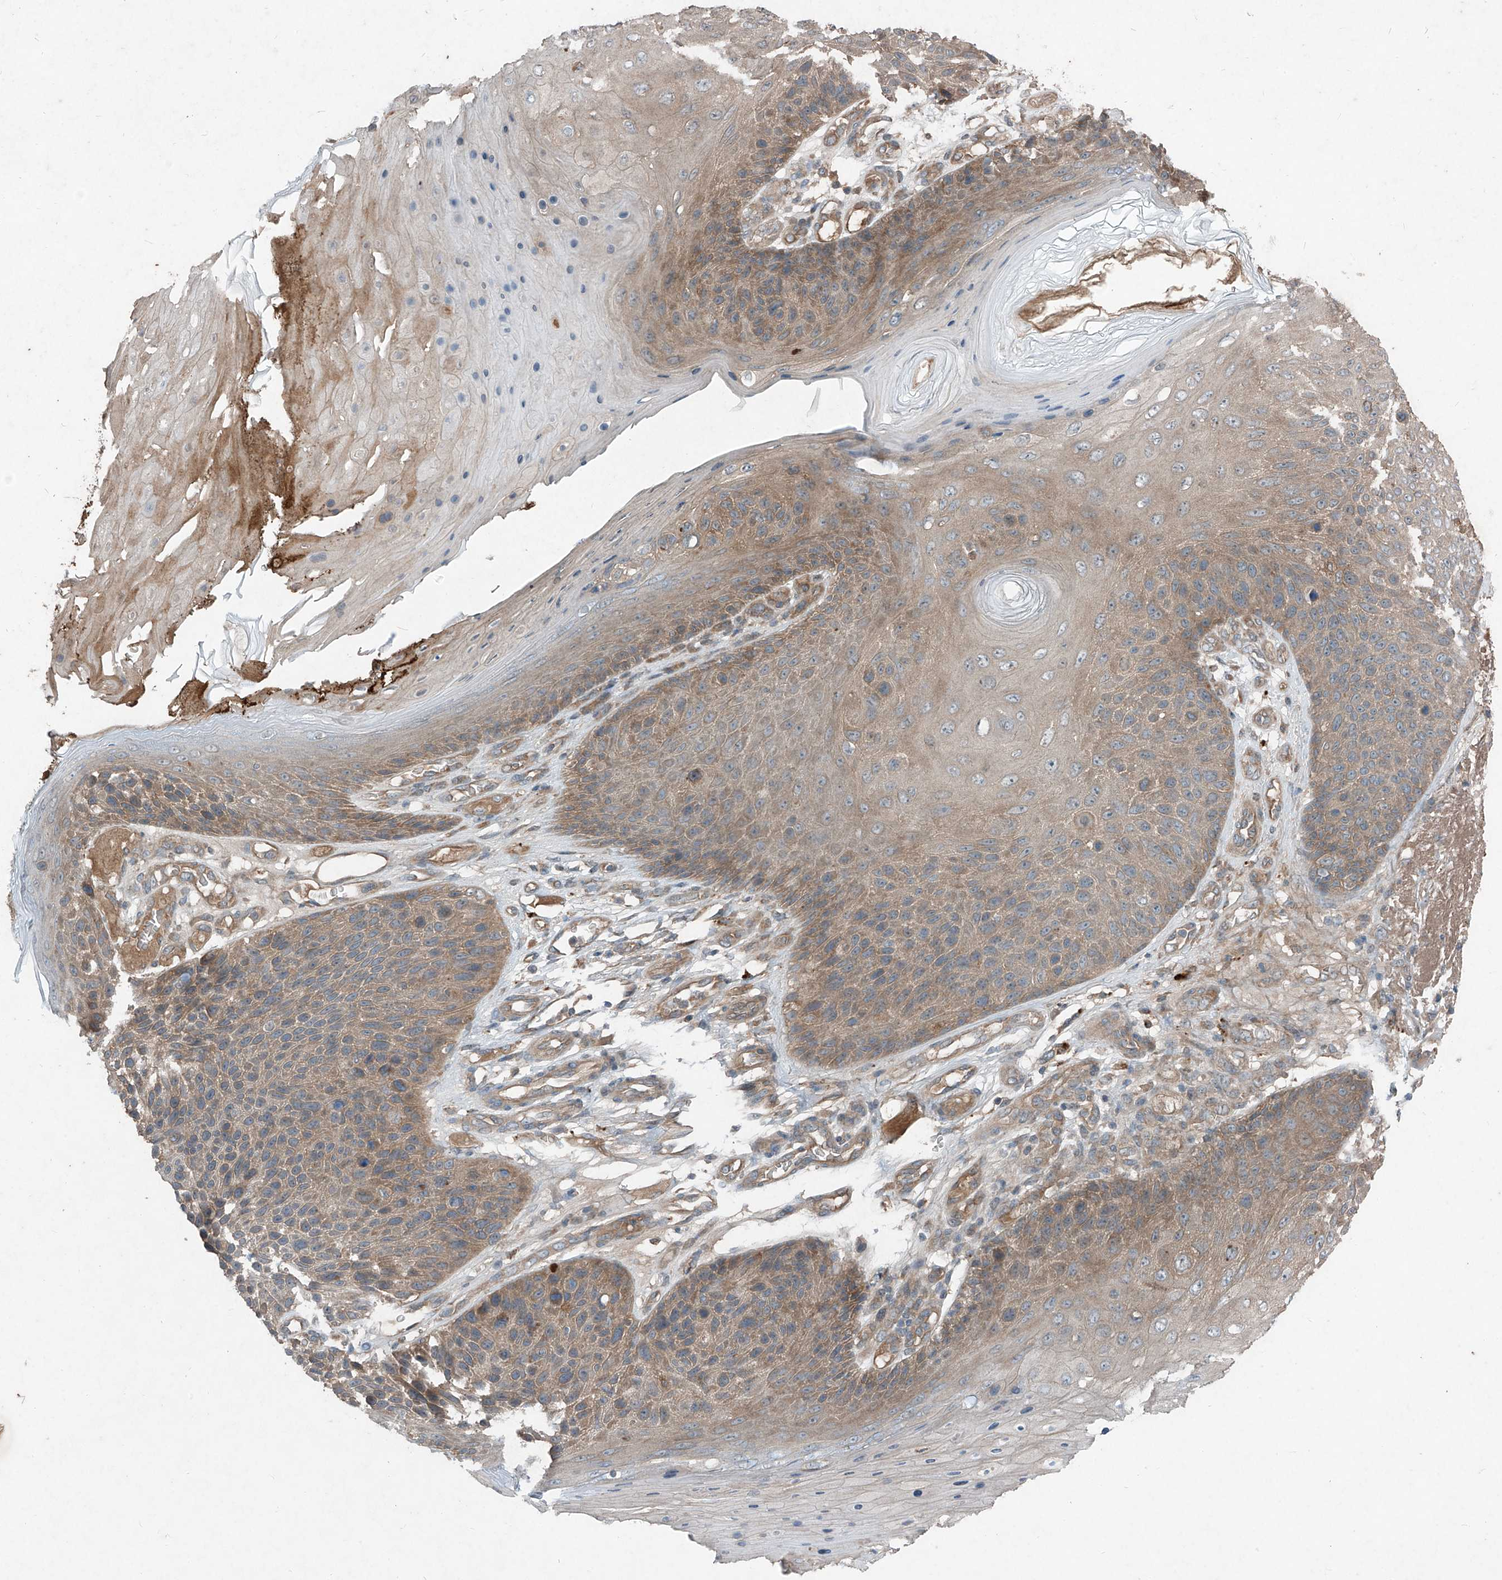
{"staining": {"intensity": "moderate", "quantity": ">75%", "location": "cytoplasmic/membranous"}, "tissue": "skin cancer", "cell_type": "Tumor cells", "image_type": "cancer", "snomed": [{"axis": "morphology", "description": "Squamous cell carcinoma, NOS"}, {"axis": "topography", "description": "Skin"}], "caption": "Immunohistochemical staining of human squamous cell carcinoma (skin) exhibits medium levels of moderate cytoplasmic/membranous staining in approximately >75% of tumor cells.", "gene": "FOXRED2", "patient": {"sex": "female", "age": 88}}